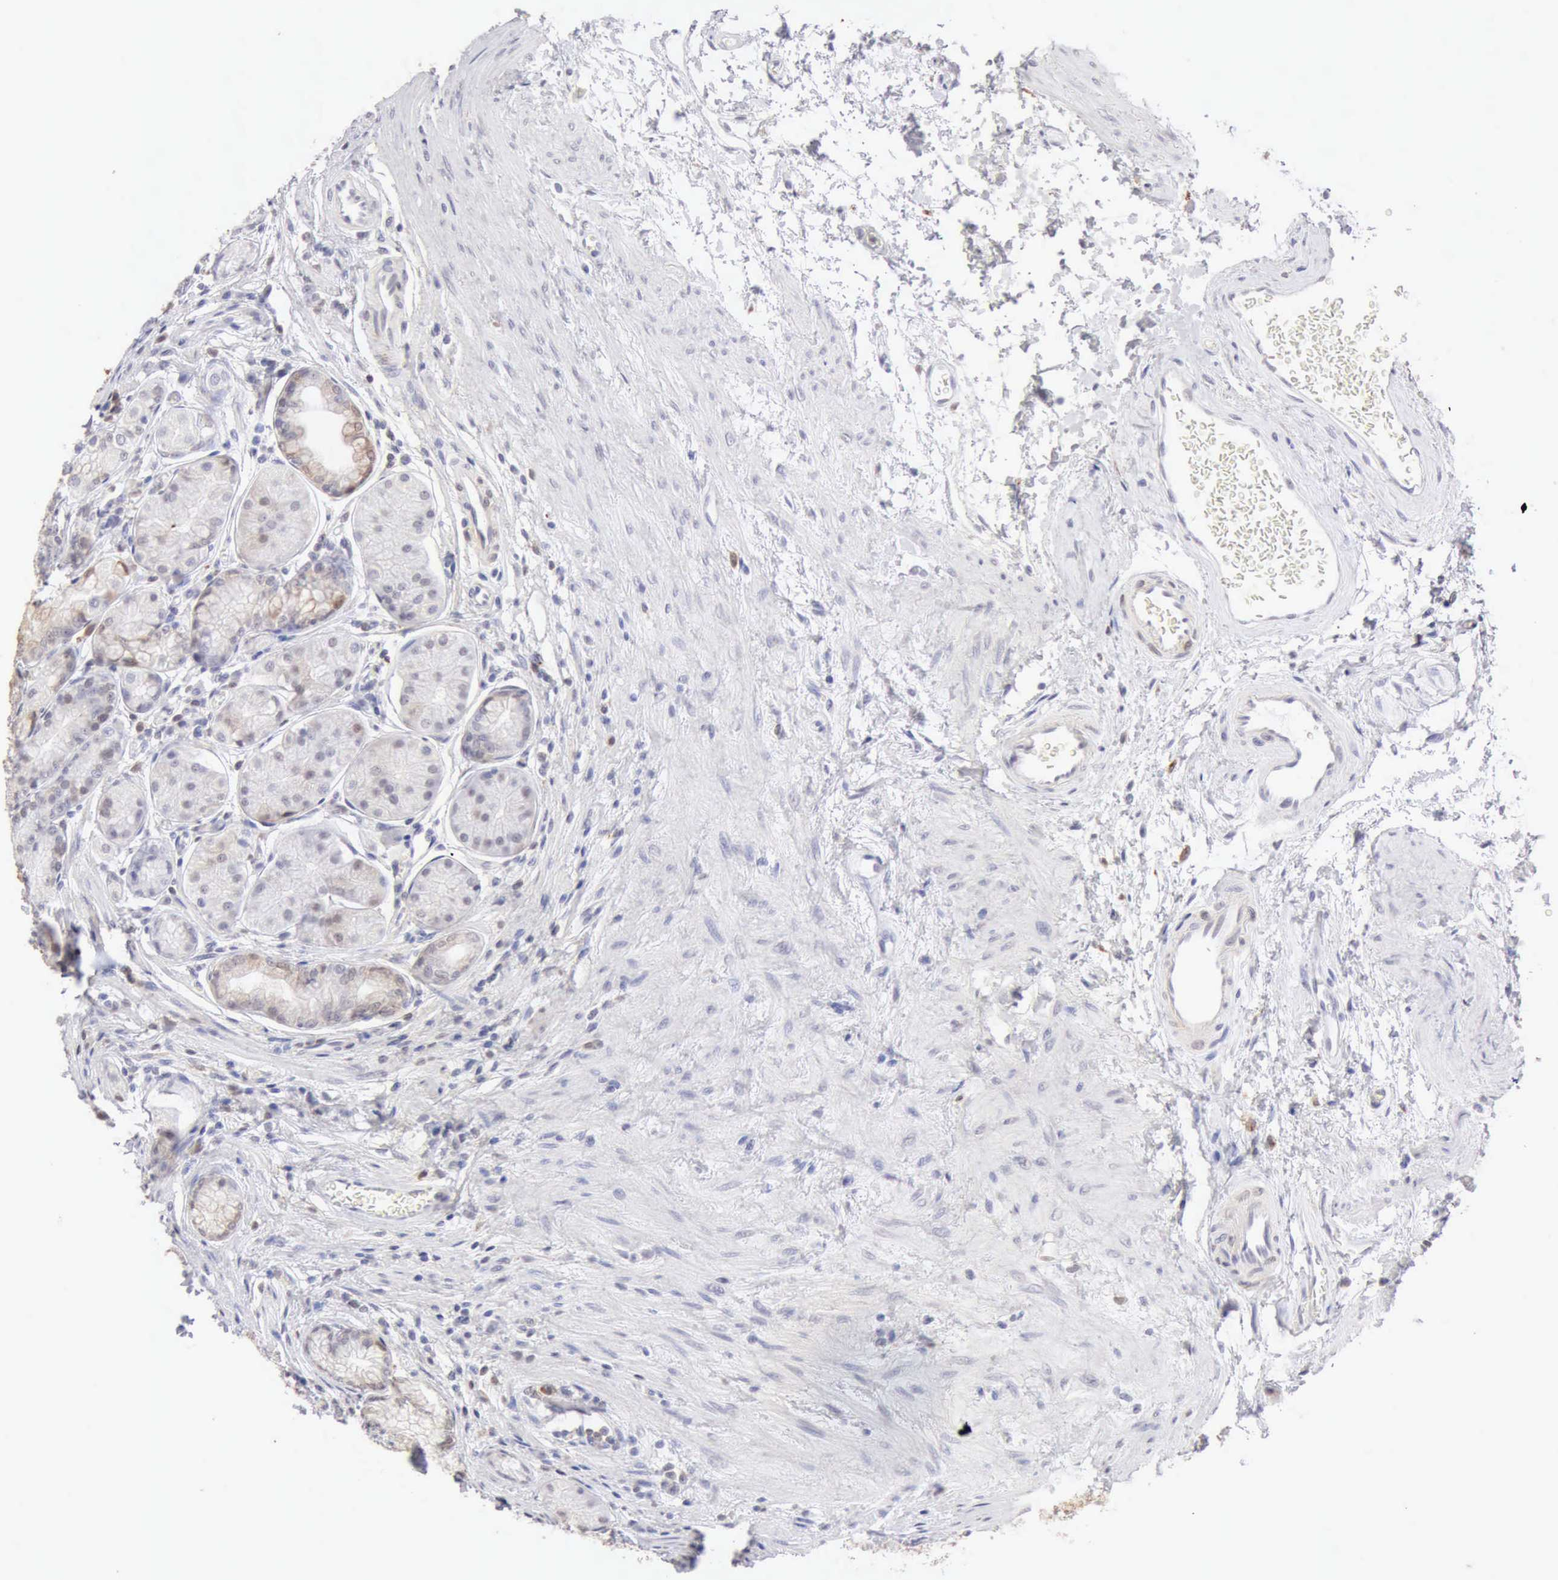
{"staining": {"intensity": "strong", "quantity": "25%-75%", "location": "cytoplasmic/membranous"}, "tissue": "stomach", "cell_type": "Glandular cells", "image_type": "normal", "snomed": [{"axis": "morphology", "description": "Normal tissue, NOS"}, {"axis": "topography", "description": "Stomach"}, {"axis": "topography", "description": "Stomach, lower"}], "caption": "A high-resolution image shows immunohistochemistry staining of benign stomach, which demonstrates strong cytoplasmic/membranous staining in approximately 25%-75% of glandular cells.", "gene": "RNASE1", "patient": {"sex": "male", "age": 76}}